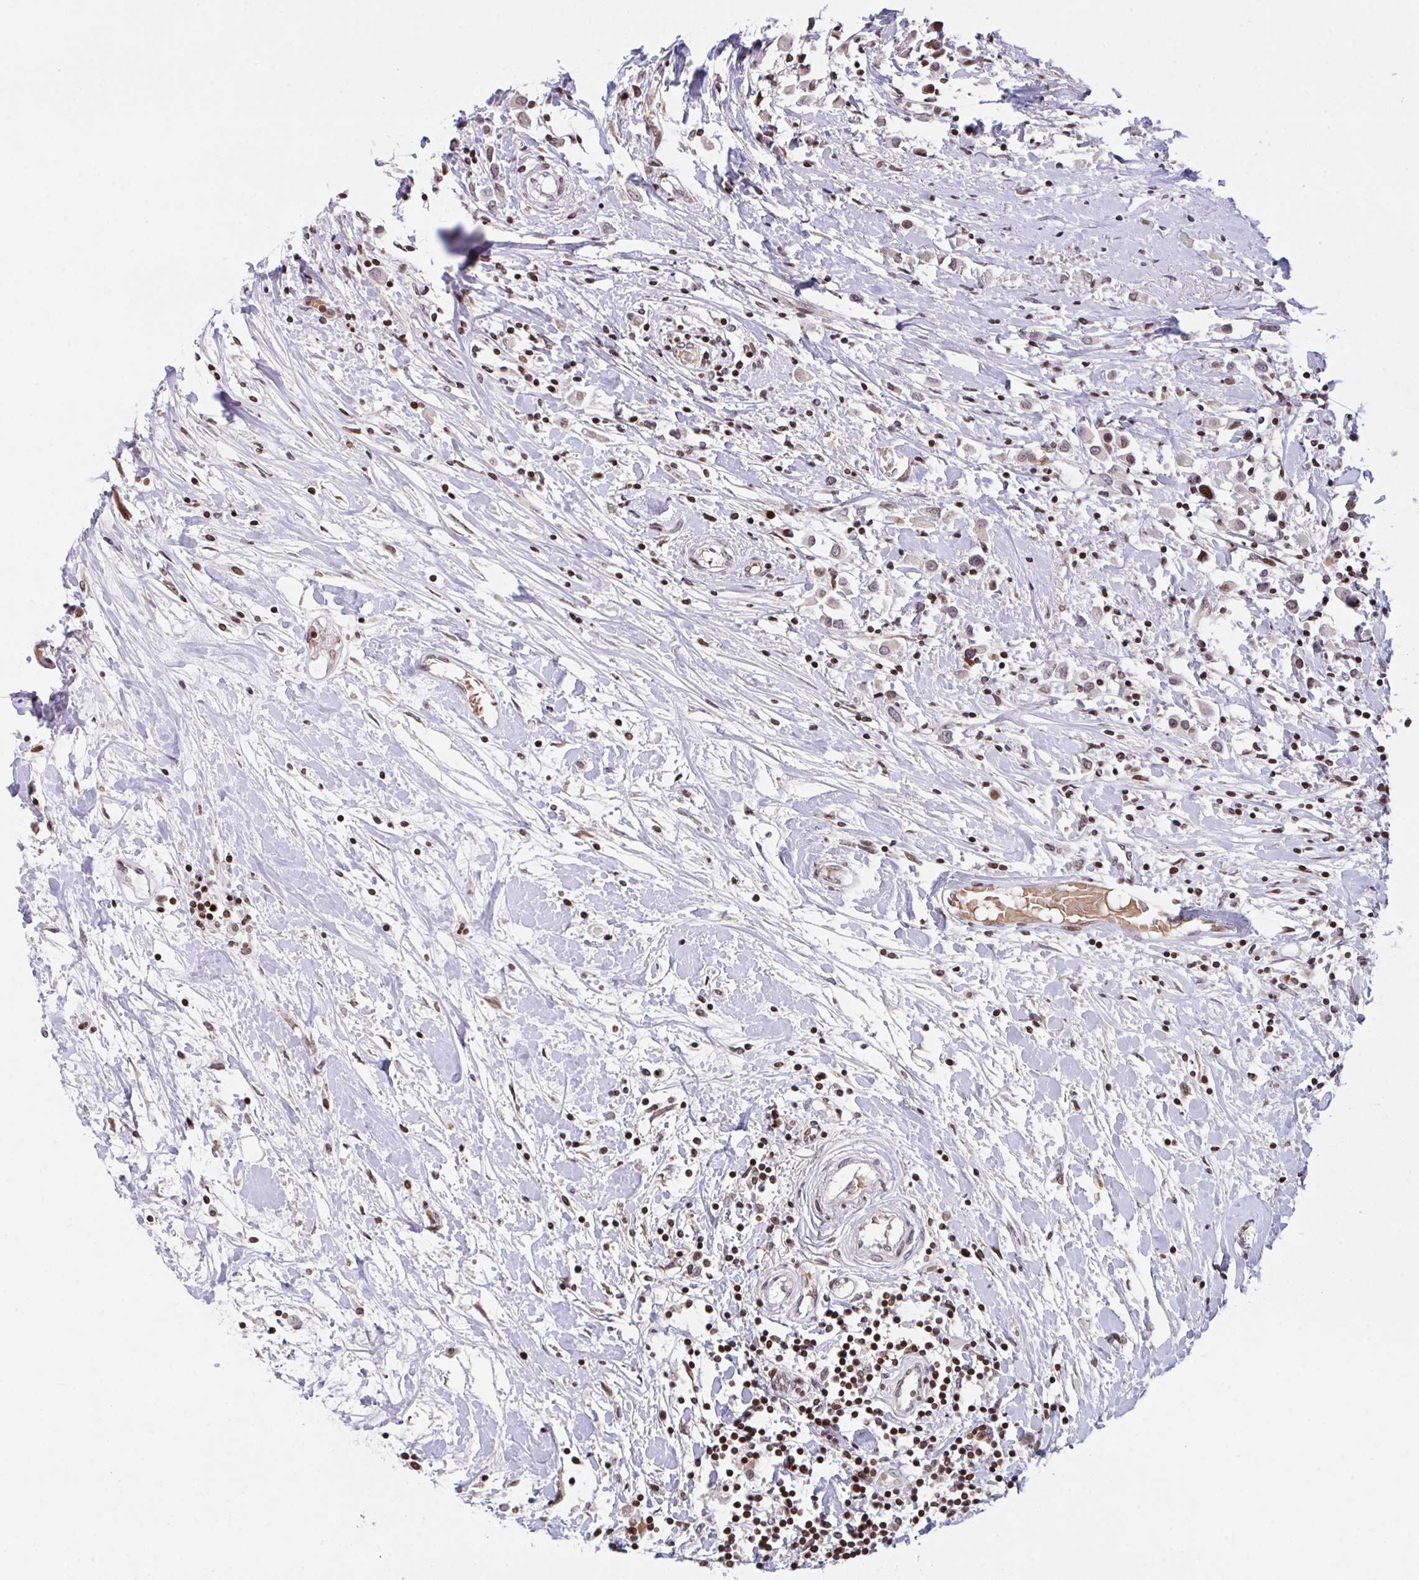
{"staining": {"intensity": "weak", "quantity": ">75%", "location": "nuclear"}, "tissue": "breast cancer", "cell_type": "Tumor cells", "image_type": "cancer", "snomed": [{"axis": "morphology", "description": "Duct carcinoma"}, {"axis": "topography", "description": "Breast"}], "caption": "Breast cancer stained with immunohistochemistry shows weak nuclear staining in about >75% of tumor cells.", "gene": "PCDHB8", "patient": {"sex": "female", "age": 61}}